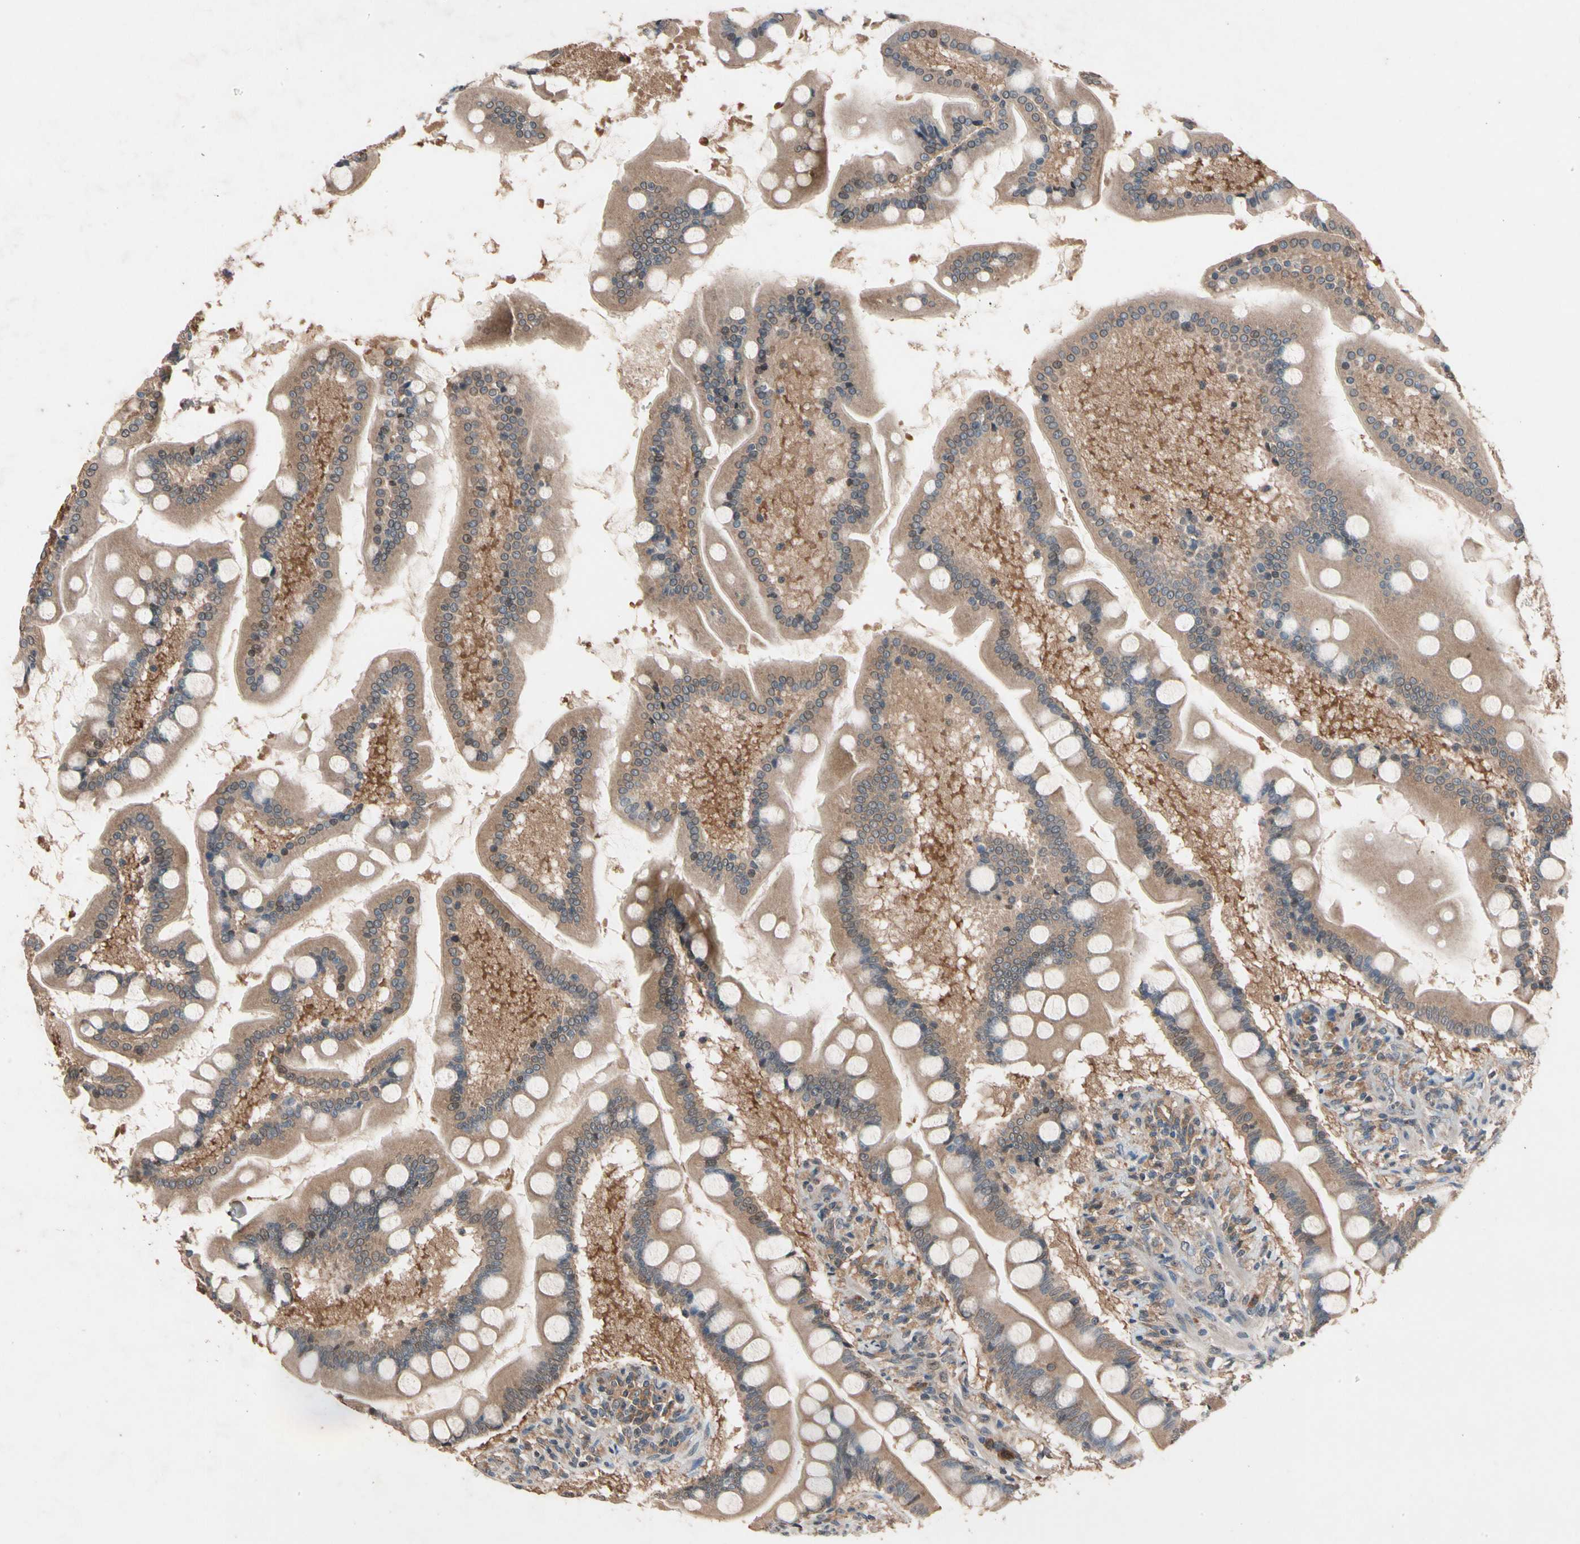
{"staining": {"intensity": "moderate", "quantity": ">75%", "location": "cytoplasmic/membranous"}, "tissue": "small intestine", "cell_type": "Glandular cells", "image_type": "normal", "snomed": [{"axis": "morphology", "description": "Normal tissue, NOS"}, {"axis": "topography", "description": "Small intestine"}], "caption": "Protein expression by immunohistochemistry exhibits moderate cytoplasmic/membranous expression in about >75% of glandular cells in normal small intestine. Nuclei are stained in blue.", "gene": "PRDX4", "patient": {"sex": "male", "age": 41}}